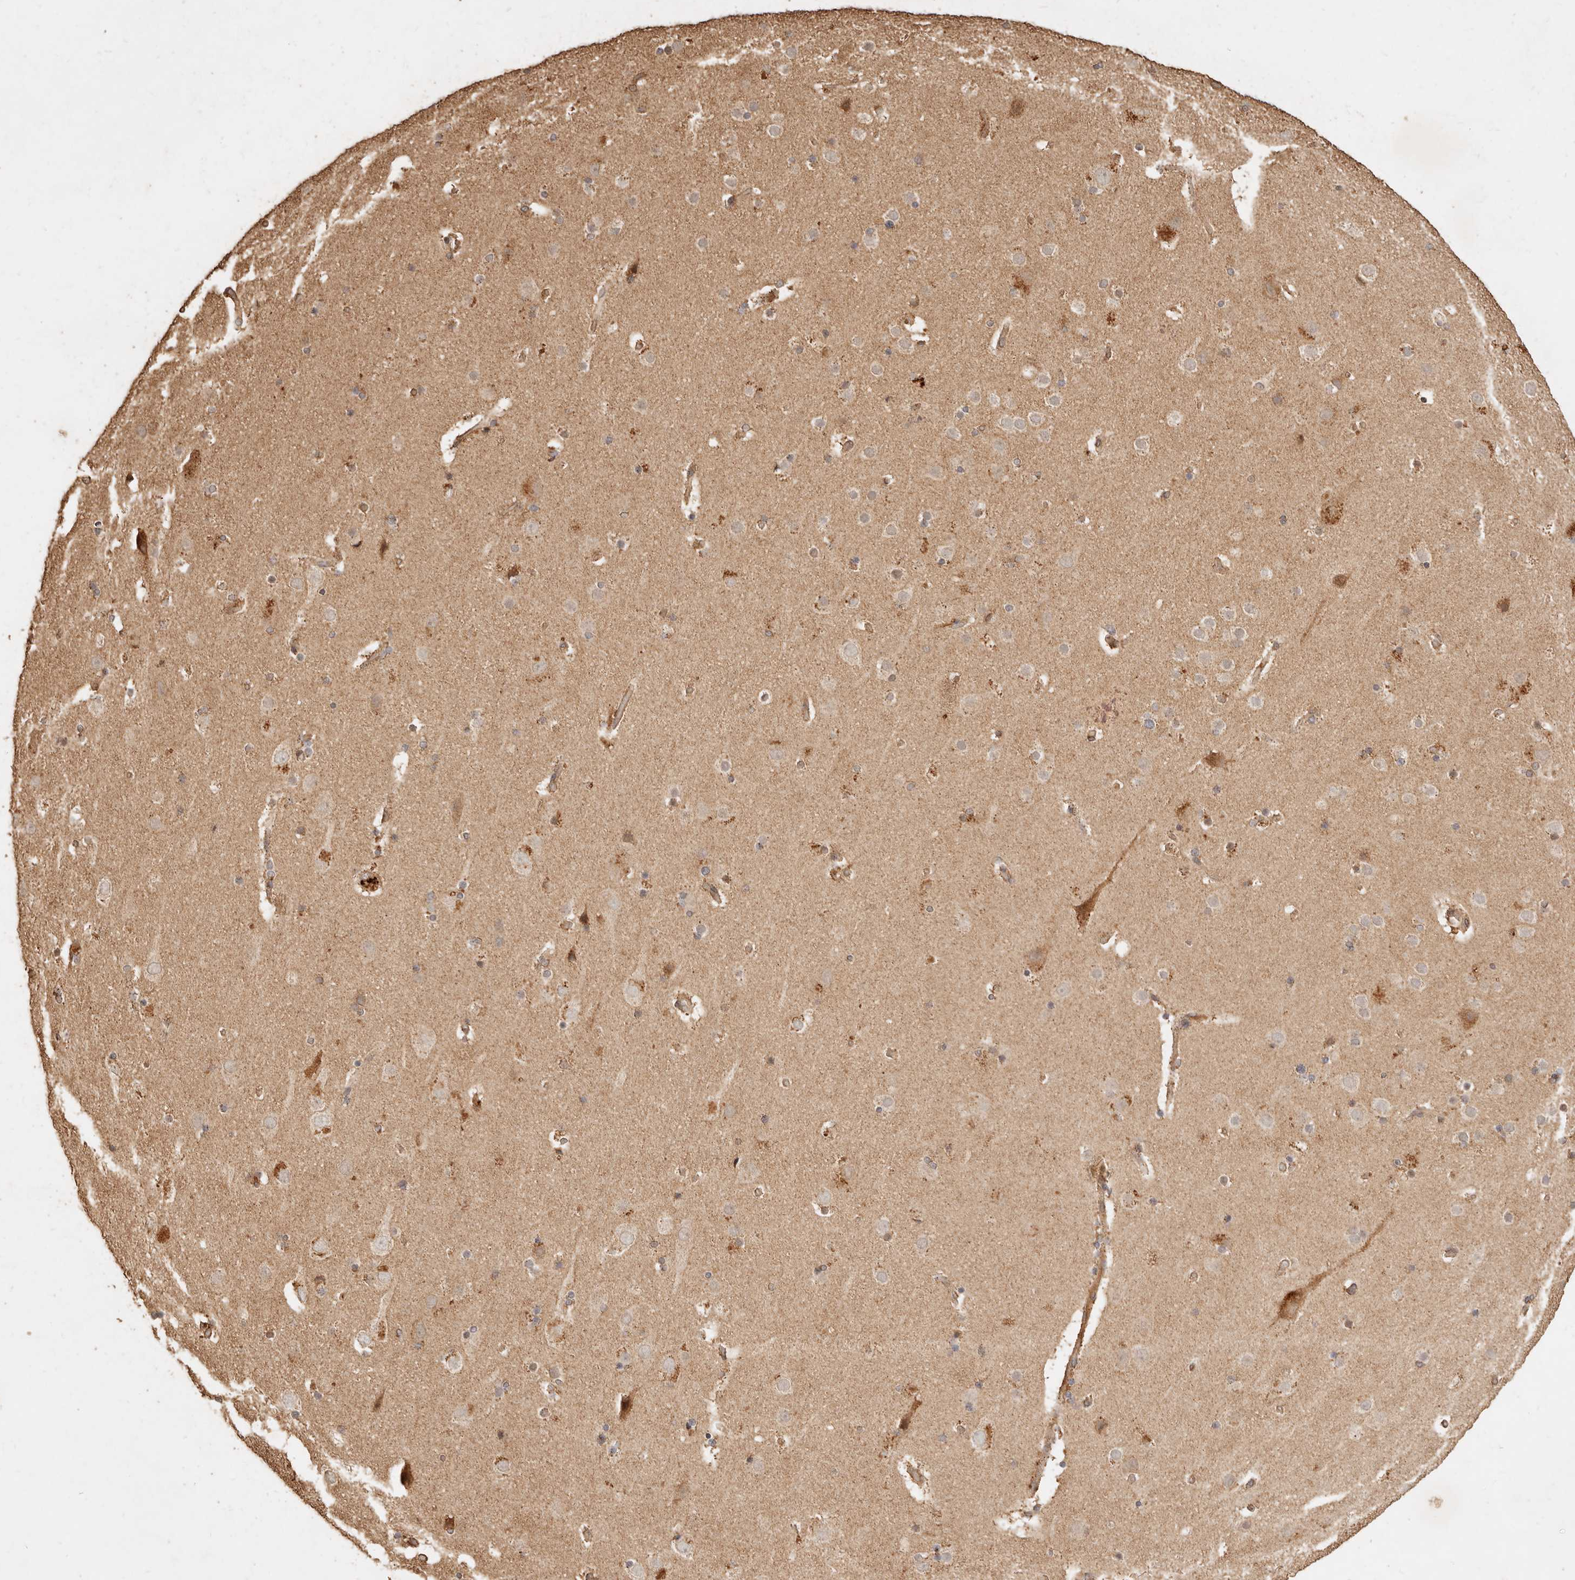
{"staining": {"intensity": "weak", "quantity": "25%-75%", "location": "cytoplasmic/membranous"}, "tissue": "cerebral cortex", "cell_type": "Endothelial cells", "image_type": "normal", "snomed": [{"axis": "morphology", "description": "Normal tissue, NOS"}, {"axis": "topography", "description": "Cerebral cortex"}], "caption": "This is an image of IHC staining of unremarkable cerebral cortex, which shows weak positivity in the cytoplasmic/membranous of endothelial cells.", "gene": "FAM180B", "patient": {"sex": "male", "age": 57}}